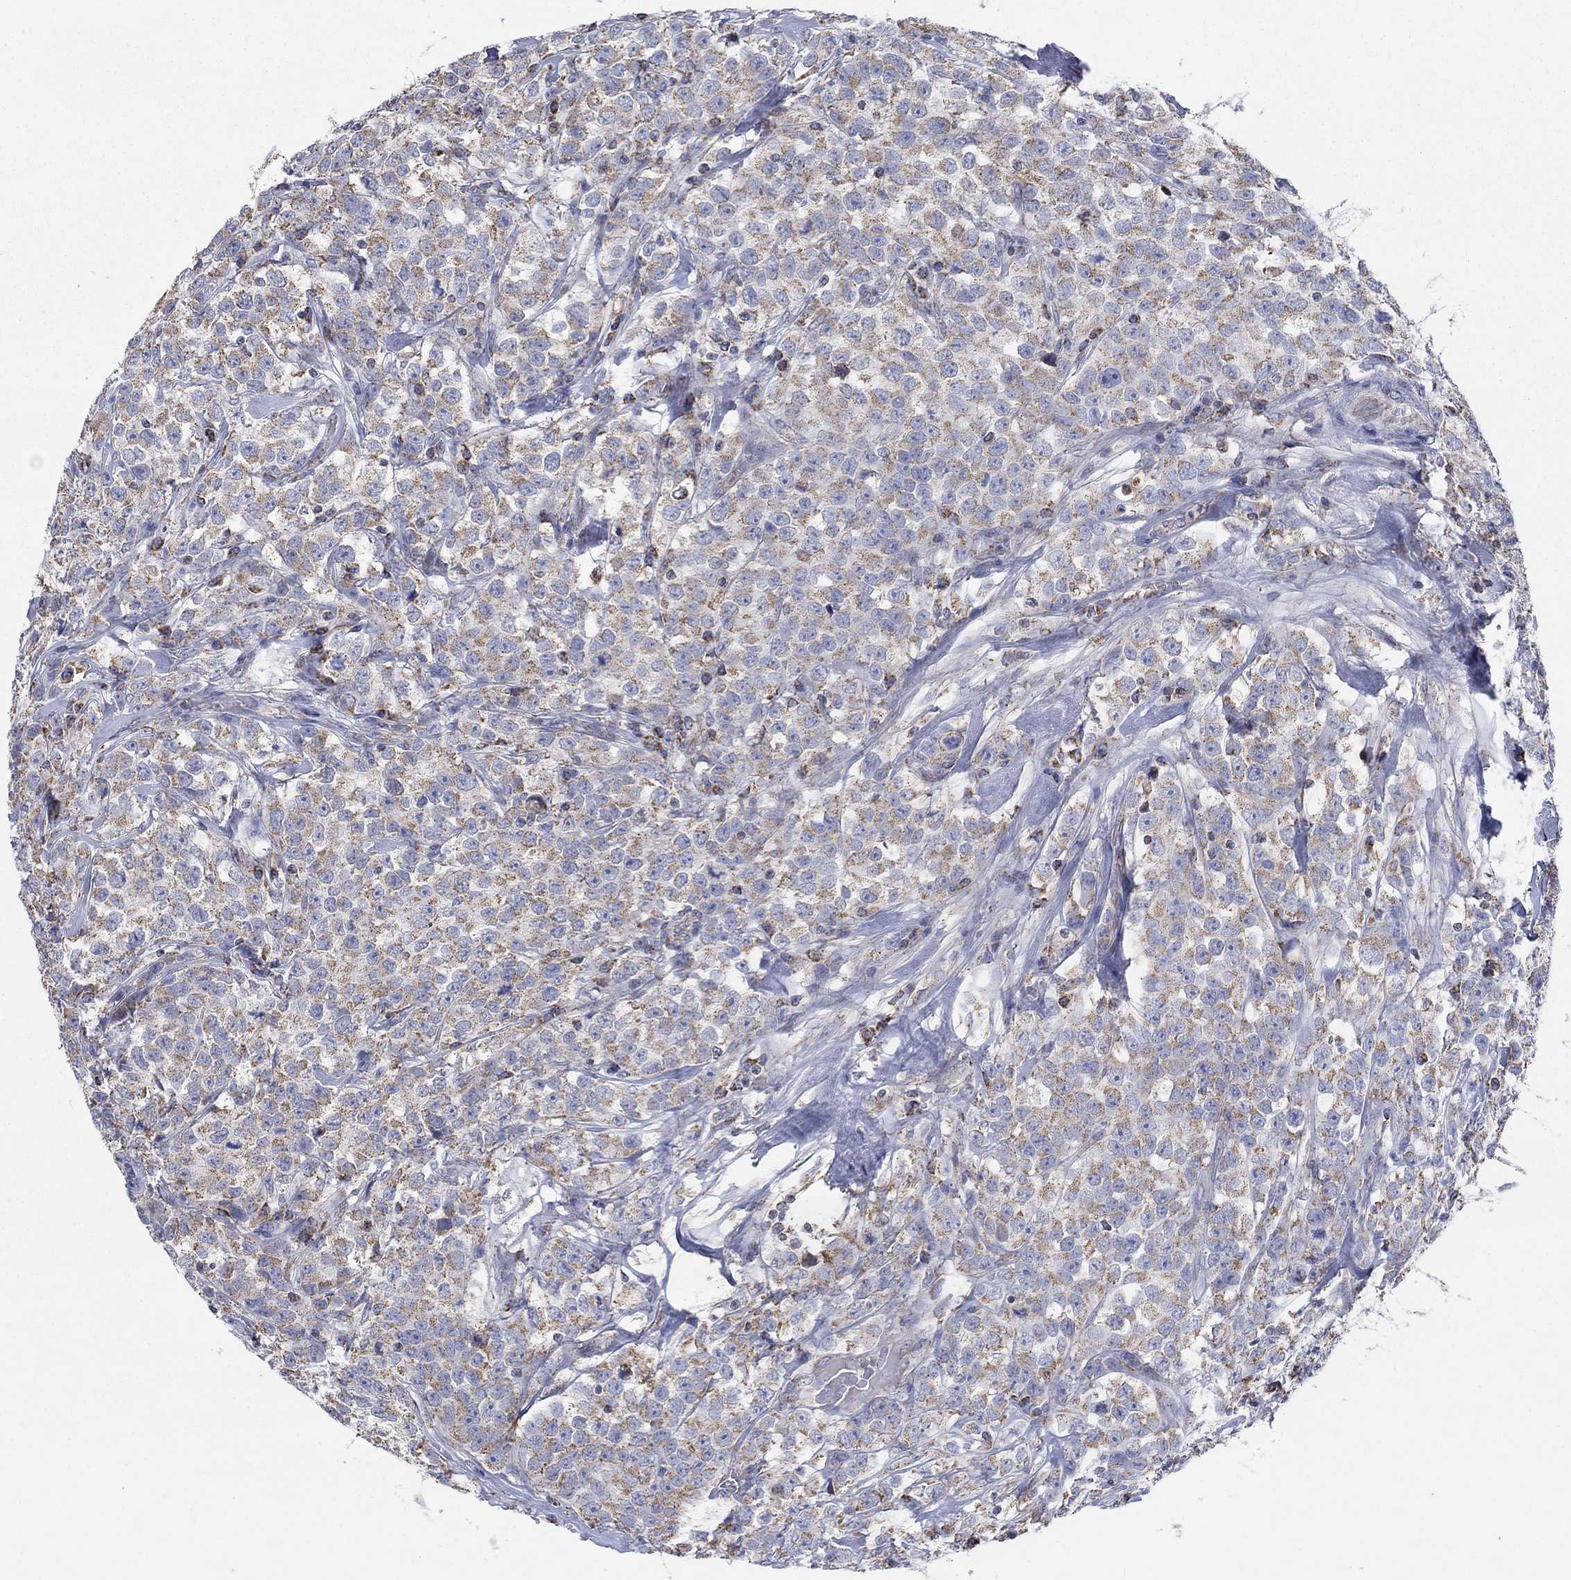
{"staining": {"intensity": "strong", "quantity": "25%-75%", "location": "cytoplasmic/membranous"}, "tissue": "testis cancer", "cell_type": "Tumor cells", "image_type": "cancer", "snomed": [{"axis": "morphology", "description": "Seminoma, NOS"}, {"axis": "topography", "description": "Testis"}], "caption": "Strong cytoplasmic/membranous expression is appreciated in about 25%-75% of tumor cells in testis seminoma. (DAB (3,3'-diaminobenzidine) = brown stain, brightfield microscopy at high magnification).", "gene": "C9orf85", "patient": {"sex": "male", "age": 59}}